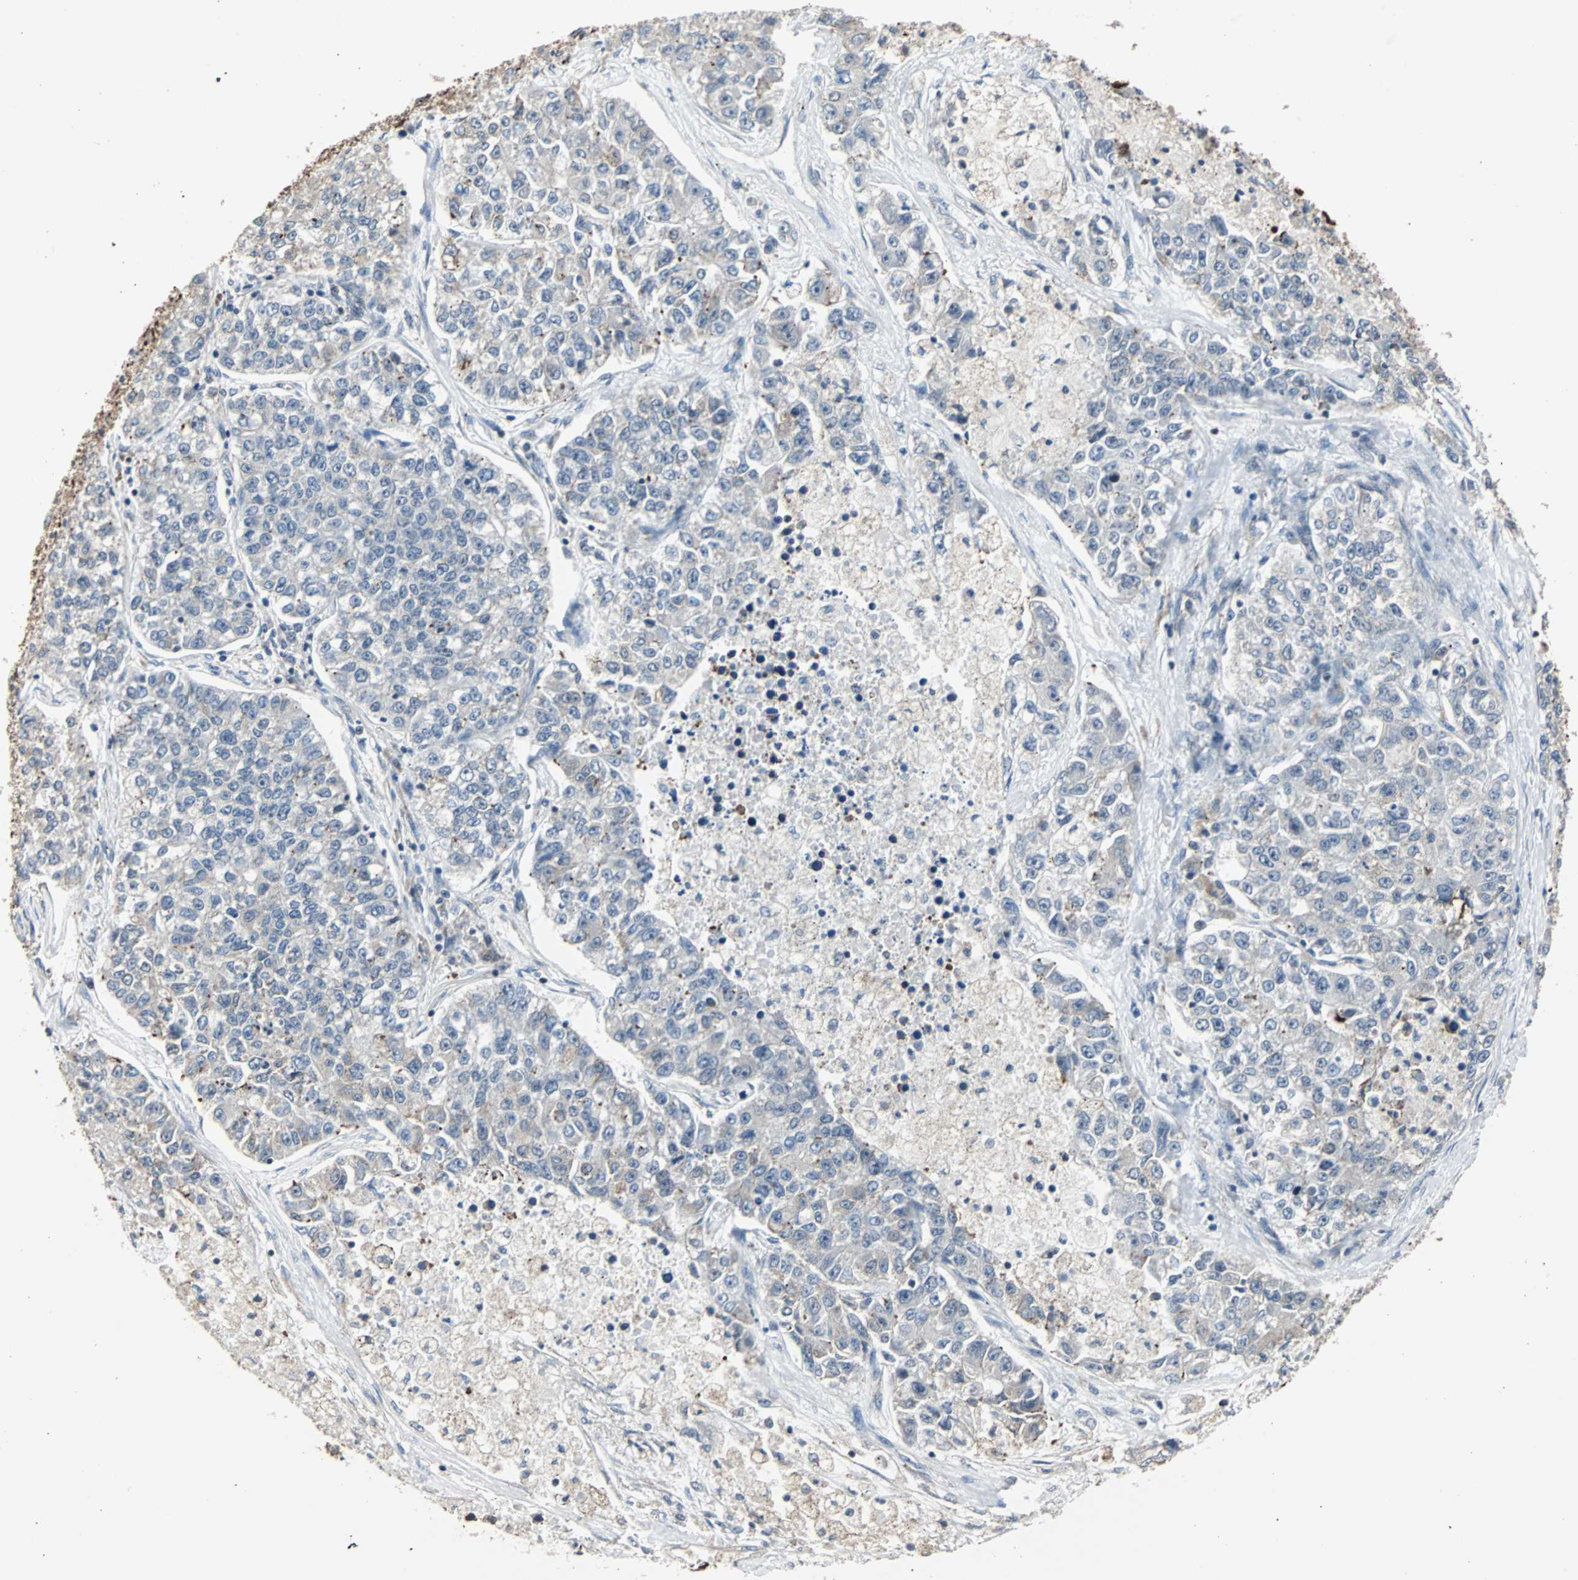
{"staining": {"intensity": "negative", "quantity": "none", "location": "none"}, "tissue": "lung cancer", "cell_type": "Tumor cells", "image_type": "cancer", "snomed": [{"axis": "morphology", "description": "Adenocarcinoma, NOS"}, {"axis": "topography", "description": "Lung"}], "caption": "A micrograph of human adenocarcinoma (lung) is negative for staining in tumor cells.", "gene": "TERF2IP", "patient": {"sex": "male", "age": 49}}